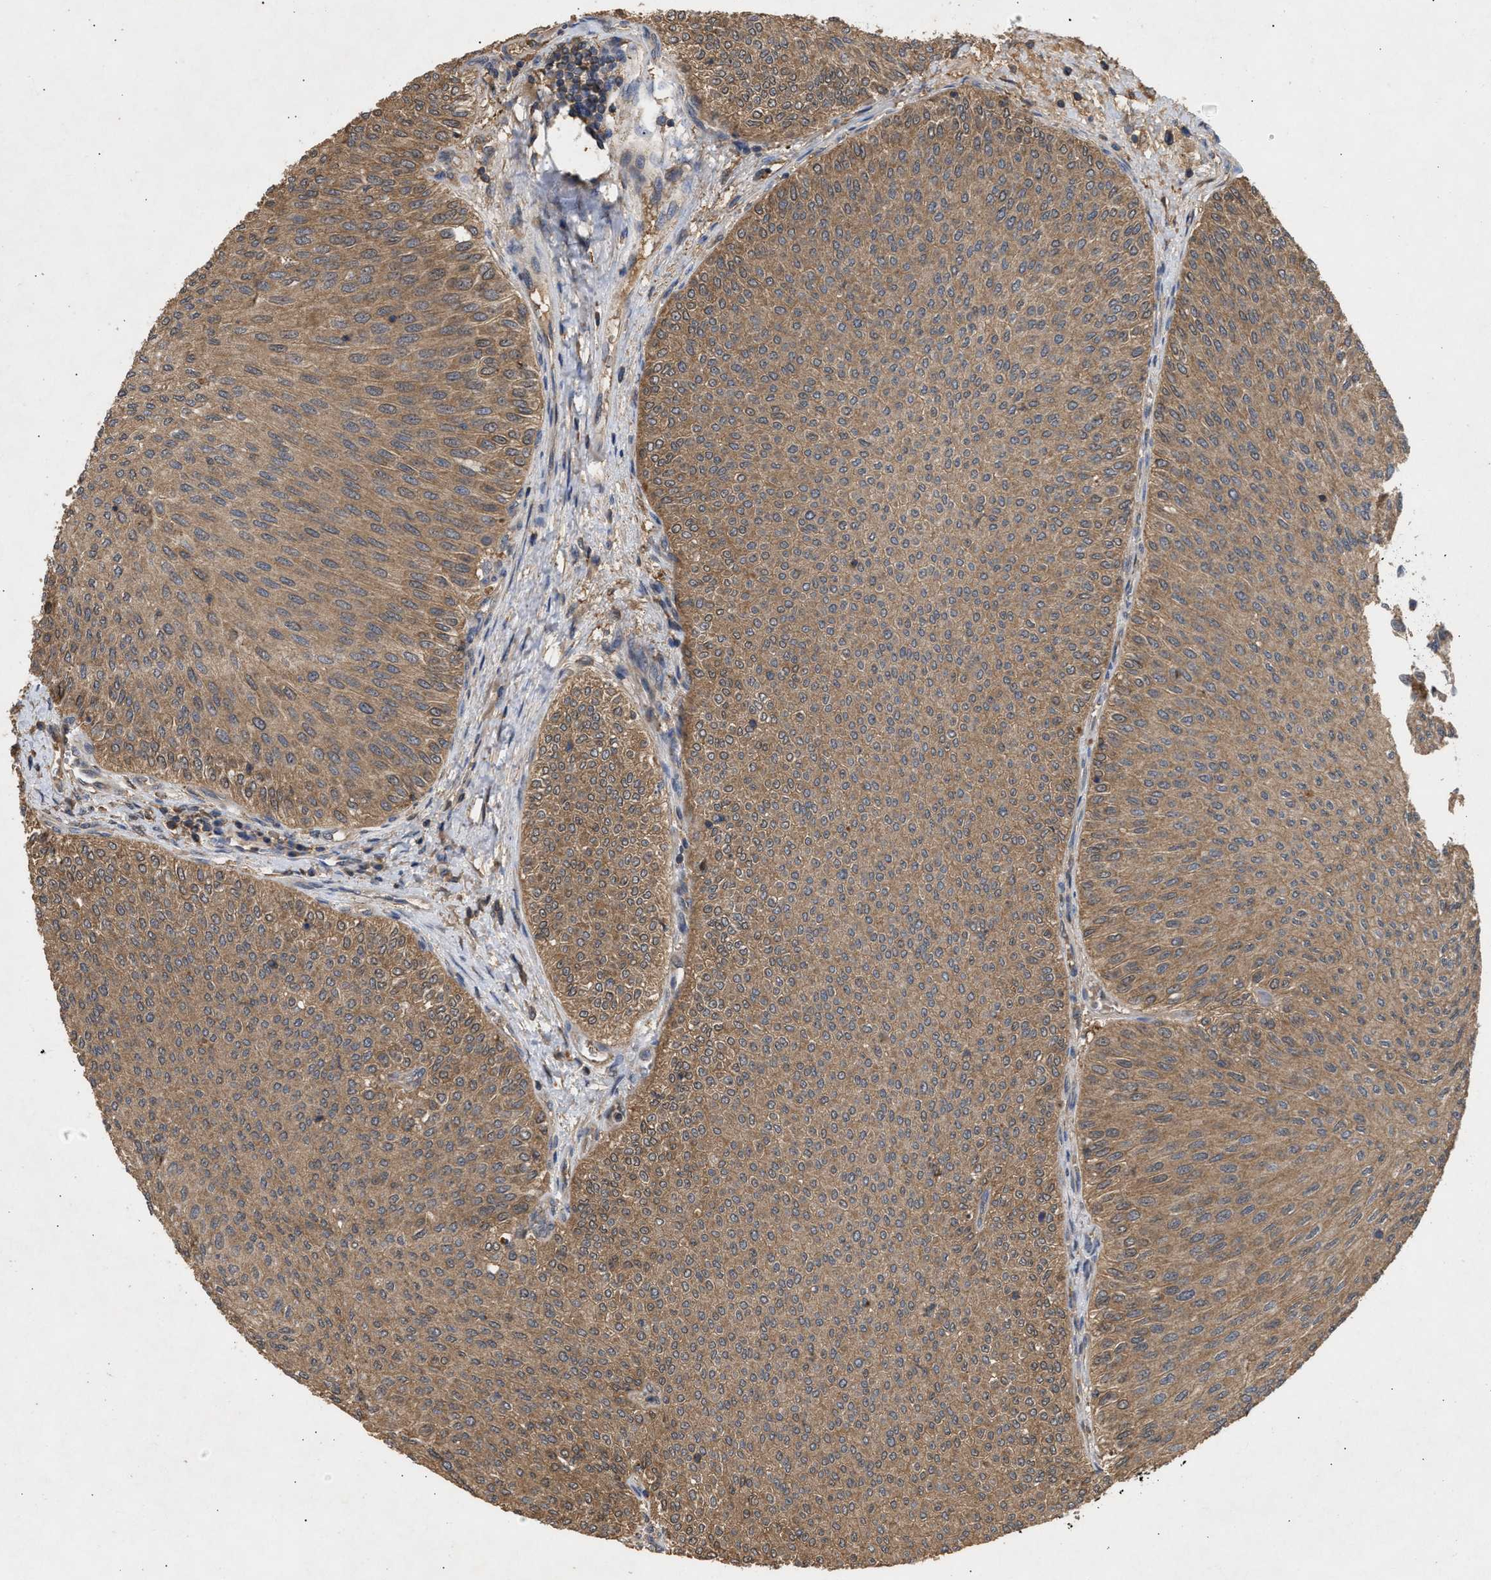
{"staining": {"intensity": "moderate", "quantity": ">75%", "location": "cytoplasmic/membranous"}, "tissue": "urothelial cancer", "cell_type": "Tumor cells", "image_type": "cancer", "snomed": [{"axis": "morphology", "description": "Urothelial carcinoma, Low grade"}, {"axis": "topography", "description": "Urinary bladder"}], "caption": "Immunohistochemistry (IHC) staining of urothelial cancer, which exhibits medium levels of moderate cytoplasmic/membranous expression in approximately >75% of tumor cells indicating moderate cytoplasmic/membranous protein expression. The staining was performed using DAB (brown) for protein detection and nuclei were counterstained in hematoxylin (blue).", "gene": "FITM1", "patient": {"sex": "male", "age": 78}}